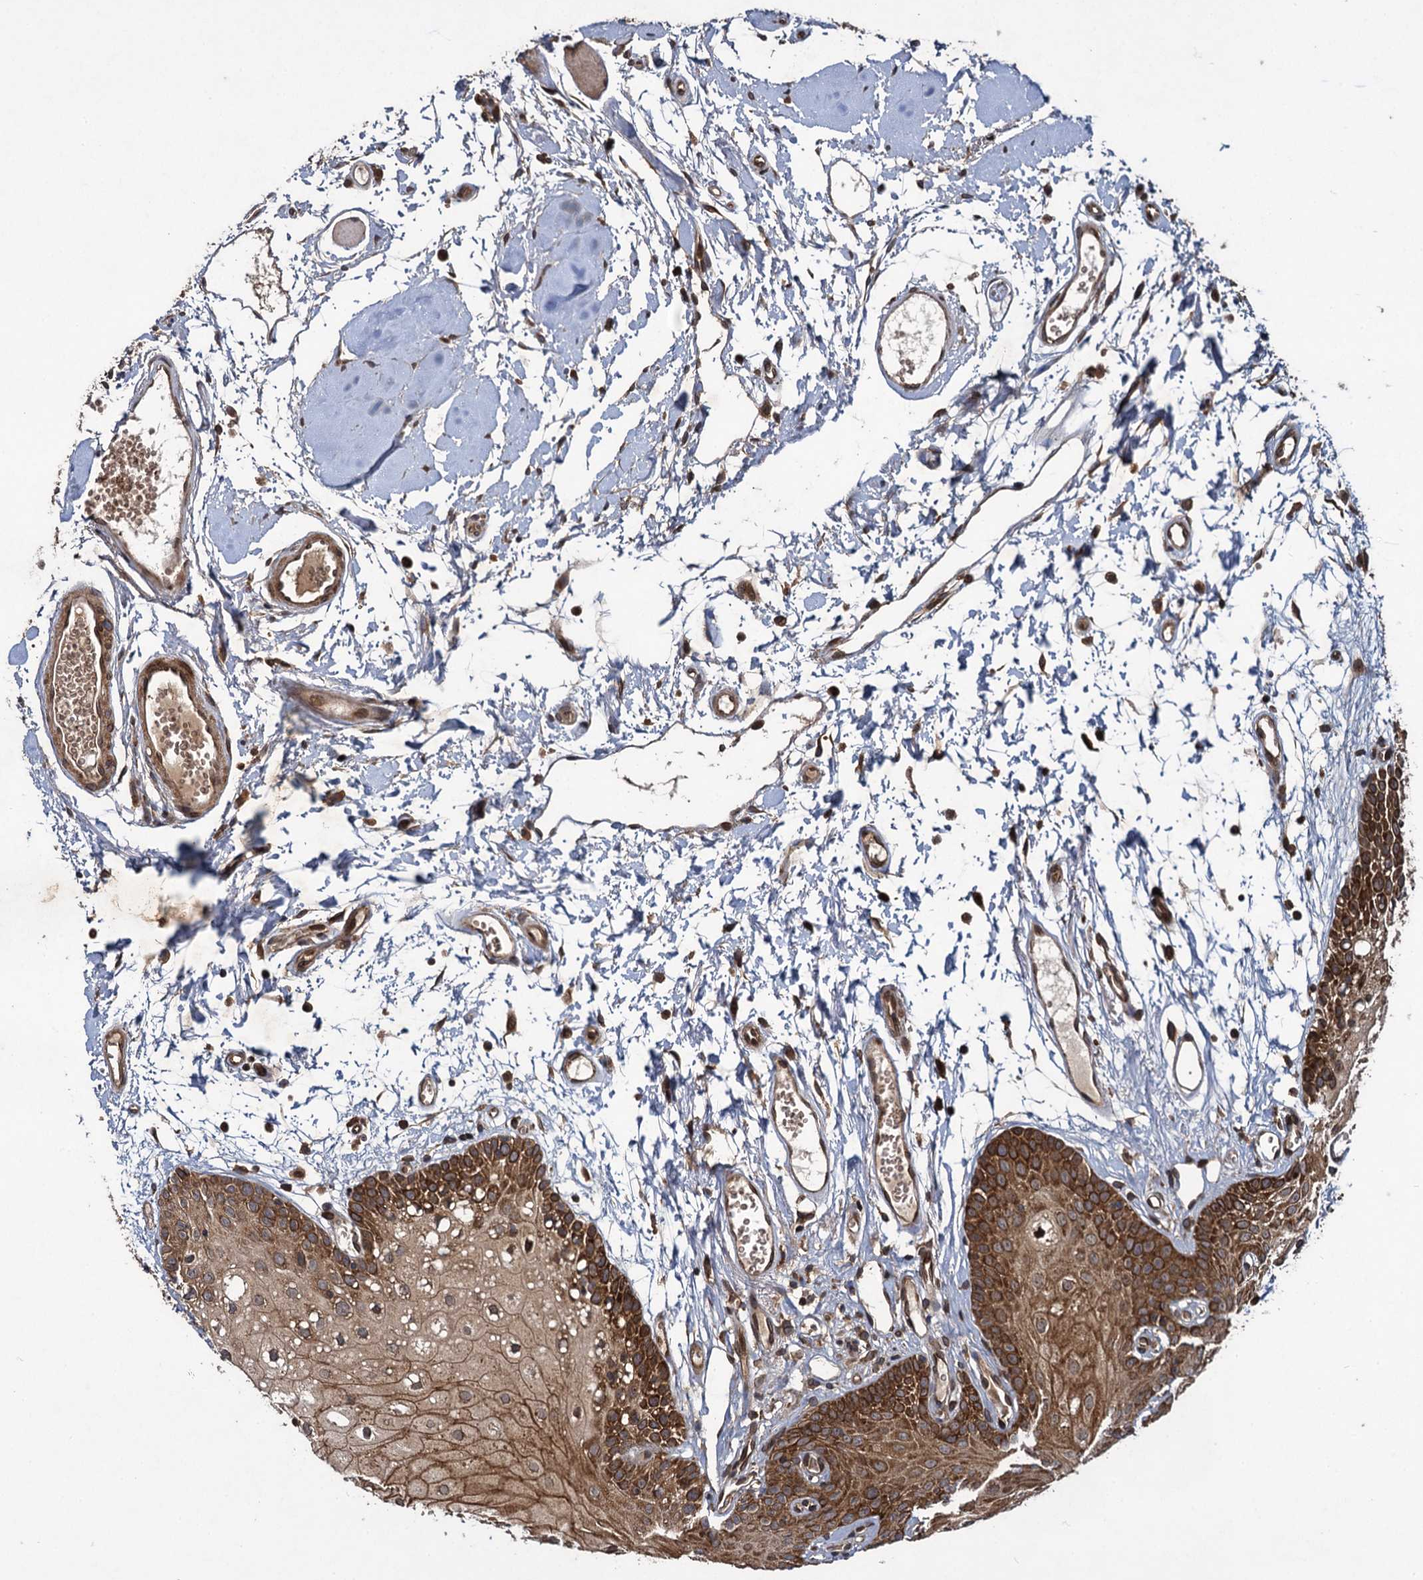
{"staining": {"intensity": "strong", "quantity": ">75%", "location": "cytoplasmic/membranous"}, "tissue": "oral mucosa", "cell_type": "Squamous epithelial cells", "image_type": "normal", "snomed": [{"axis": "morphology", "description": "Normal tissue, NOS"}, {"axis": "topography", "description": "Oral tissue"}, {"axis": "topography", "description": "Tounge, NOS"}], "caption": "Immunohistochemistry of unremarkable human oral mucosa demonstrates high levels of strong cytoplasmic/membranous expression in approximately >75% of squamous epithelial cells. (DAB IHC with brightfield microscopy, high magnification).", "gene": "DCP1B", "patient": {"sex": "female", "age": 73}}